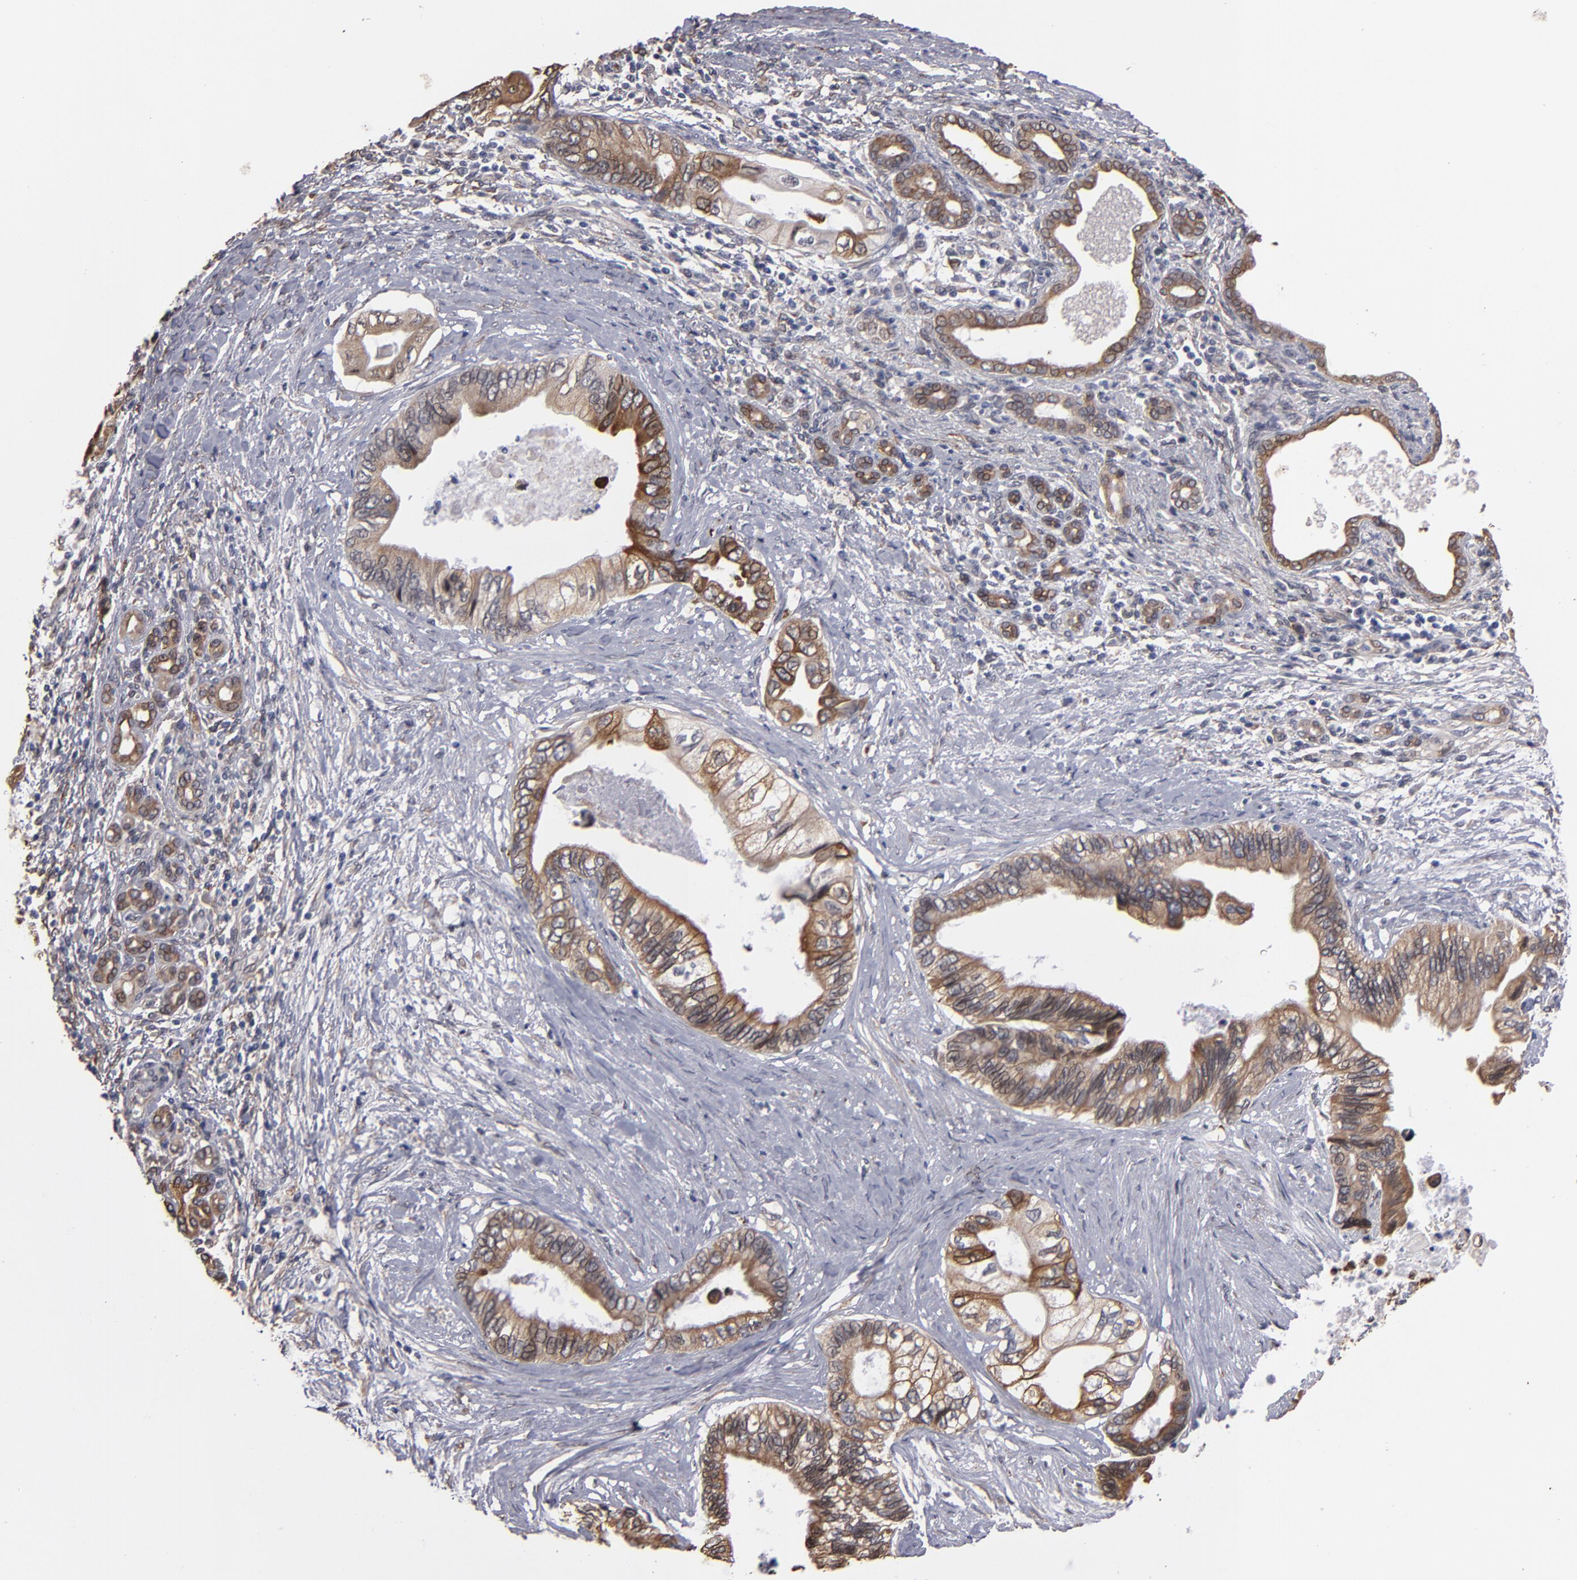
{"staining": {"intensity": "moderate", "quantity": "25%-75%", "location": "cytoplasmic/membranous"}, "tissue": "pancreatic cancer", "cell_type": "Tumor cells", "image_type": "cancer", "snomed": [{"axis": "morphology", "description": "Adenocarcinoma, NOS"}, {"axis": "topography", "description": "Pancreas"}], "caption": "Immunohistochemical staining of pancreatic adenocarcinoma demonstrates medium levels of moderate cytoplasmic/membranous staining in approximately 25%-75% of tumor cells. (DAB = brown stain, brightfield microscopy at high magnification).", "gene": "PGRMC1", "patient": {"sex": "female", "age": 66}}